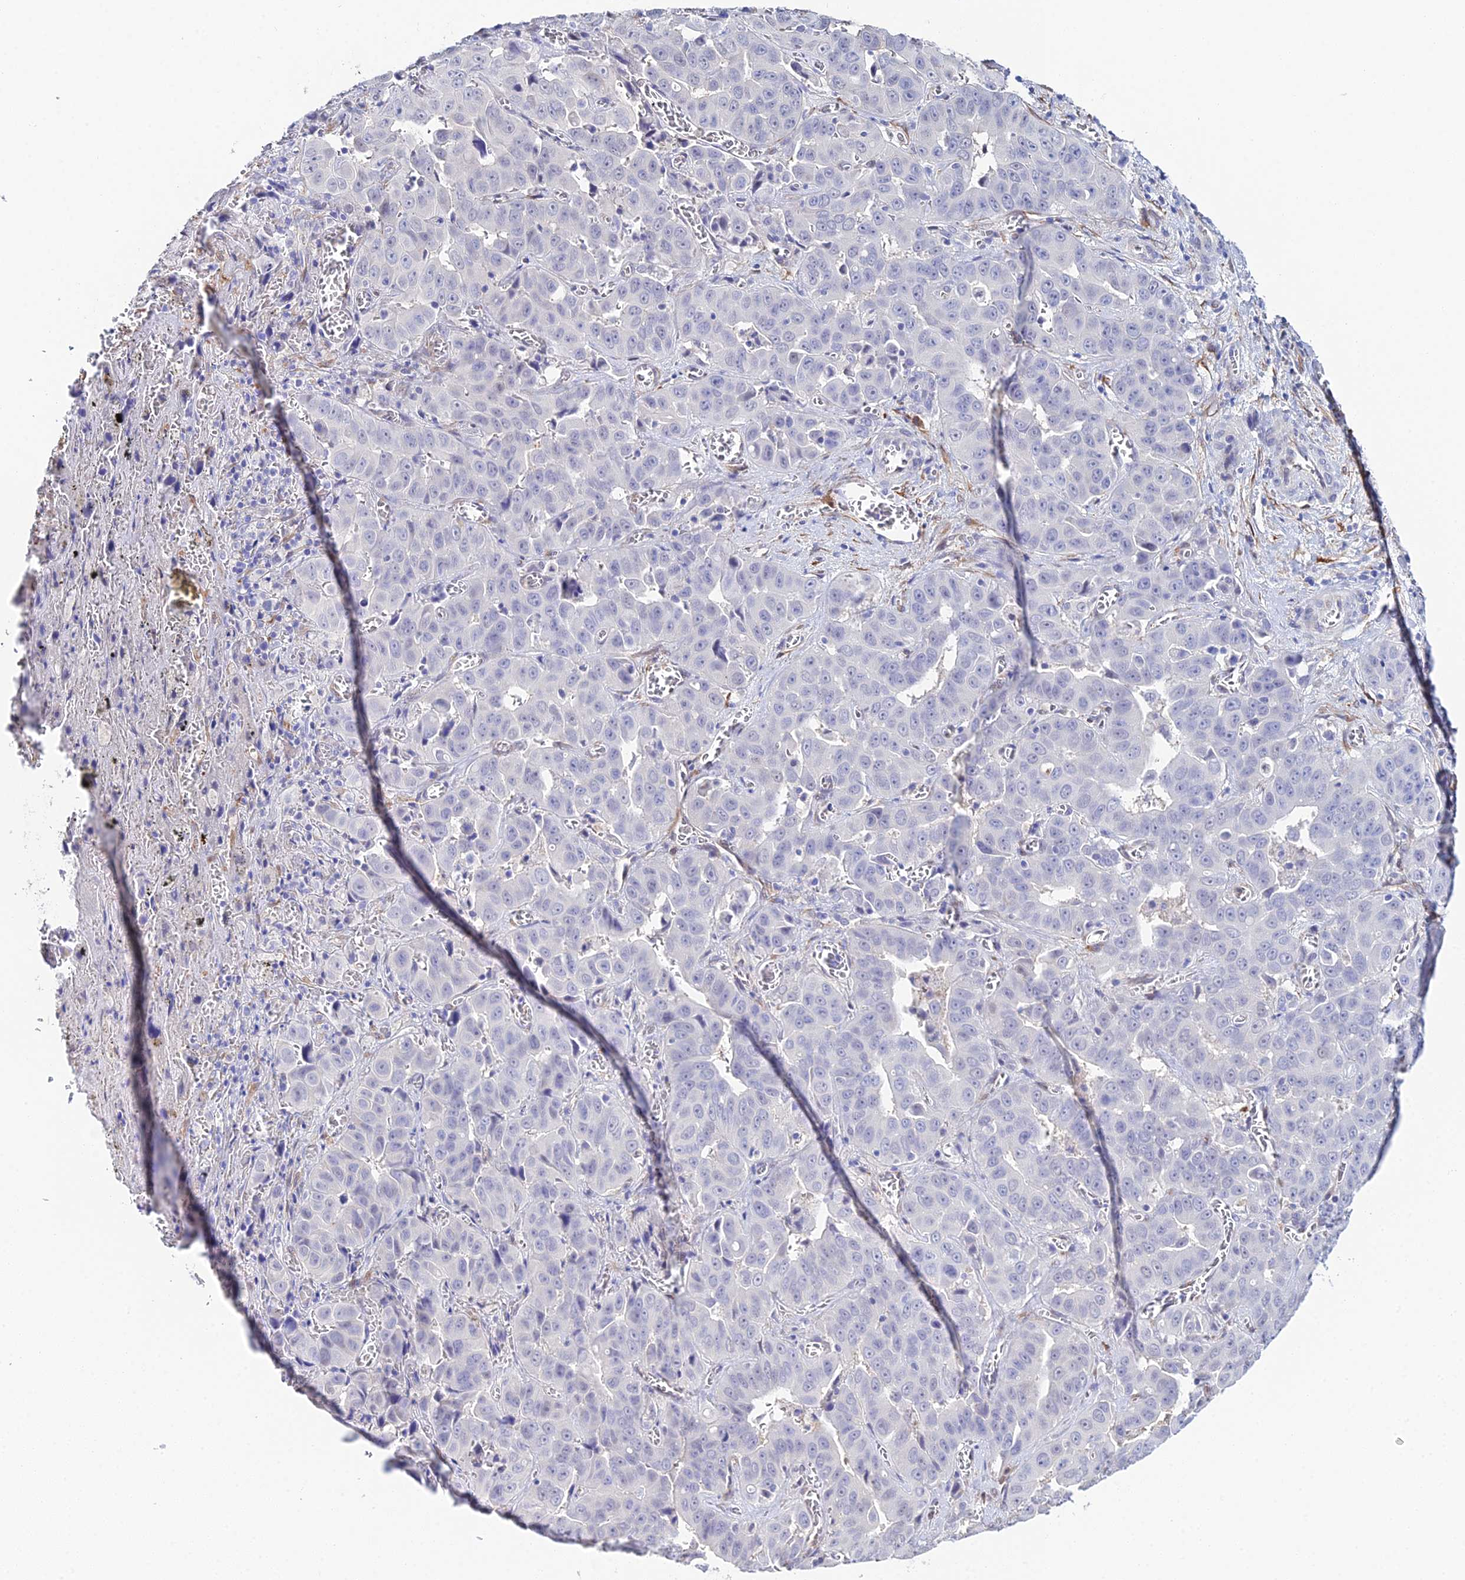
{"staining": {"intensity": "negative", "quantity": "none", "location": "none"}, "tissue": "liver cancer", "cell_type": "Tumor cells", "image_type": "cancer", "snomed": [{"axis": "morphology", "description": "Cholangiocarcinoma"}, {"axis": "topography", "description": "Liver"}], "caption": "Immunohistochemistry (IHC) photomicrograph of liver cancer stained for a protein (brown), which displays no expression in tumor cells.", "gene": "MXRA7", "patient": {"sex": "female", "age": 52}}